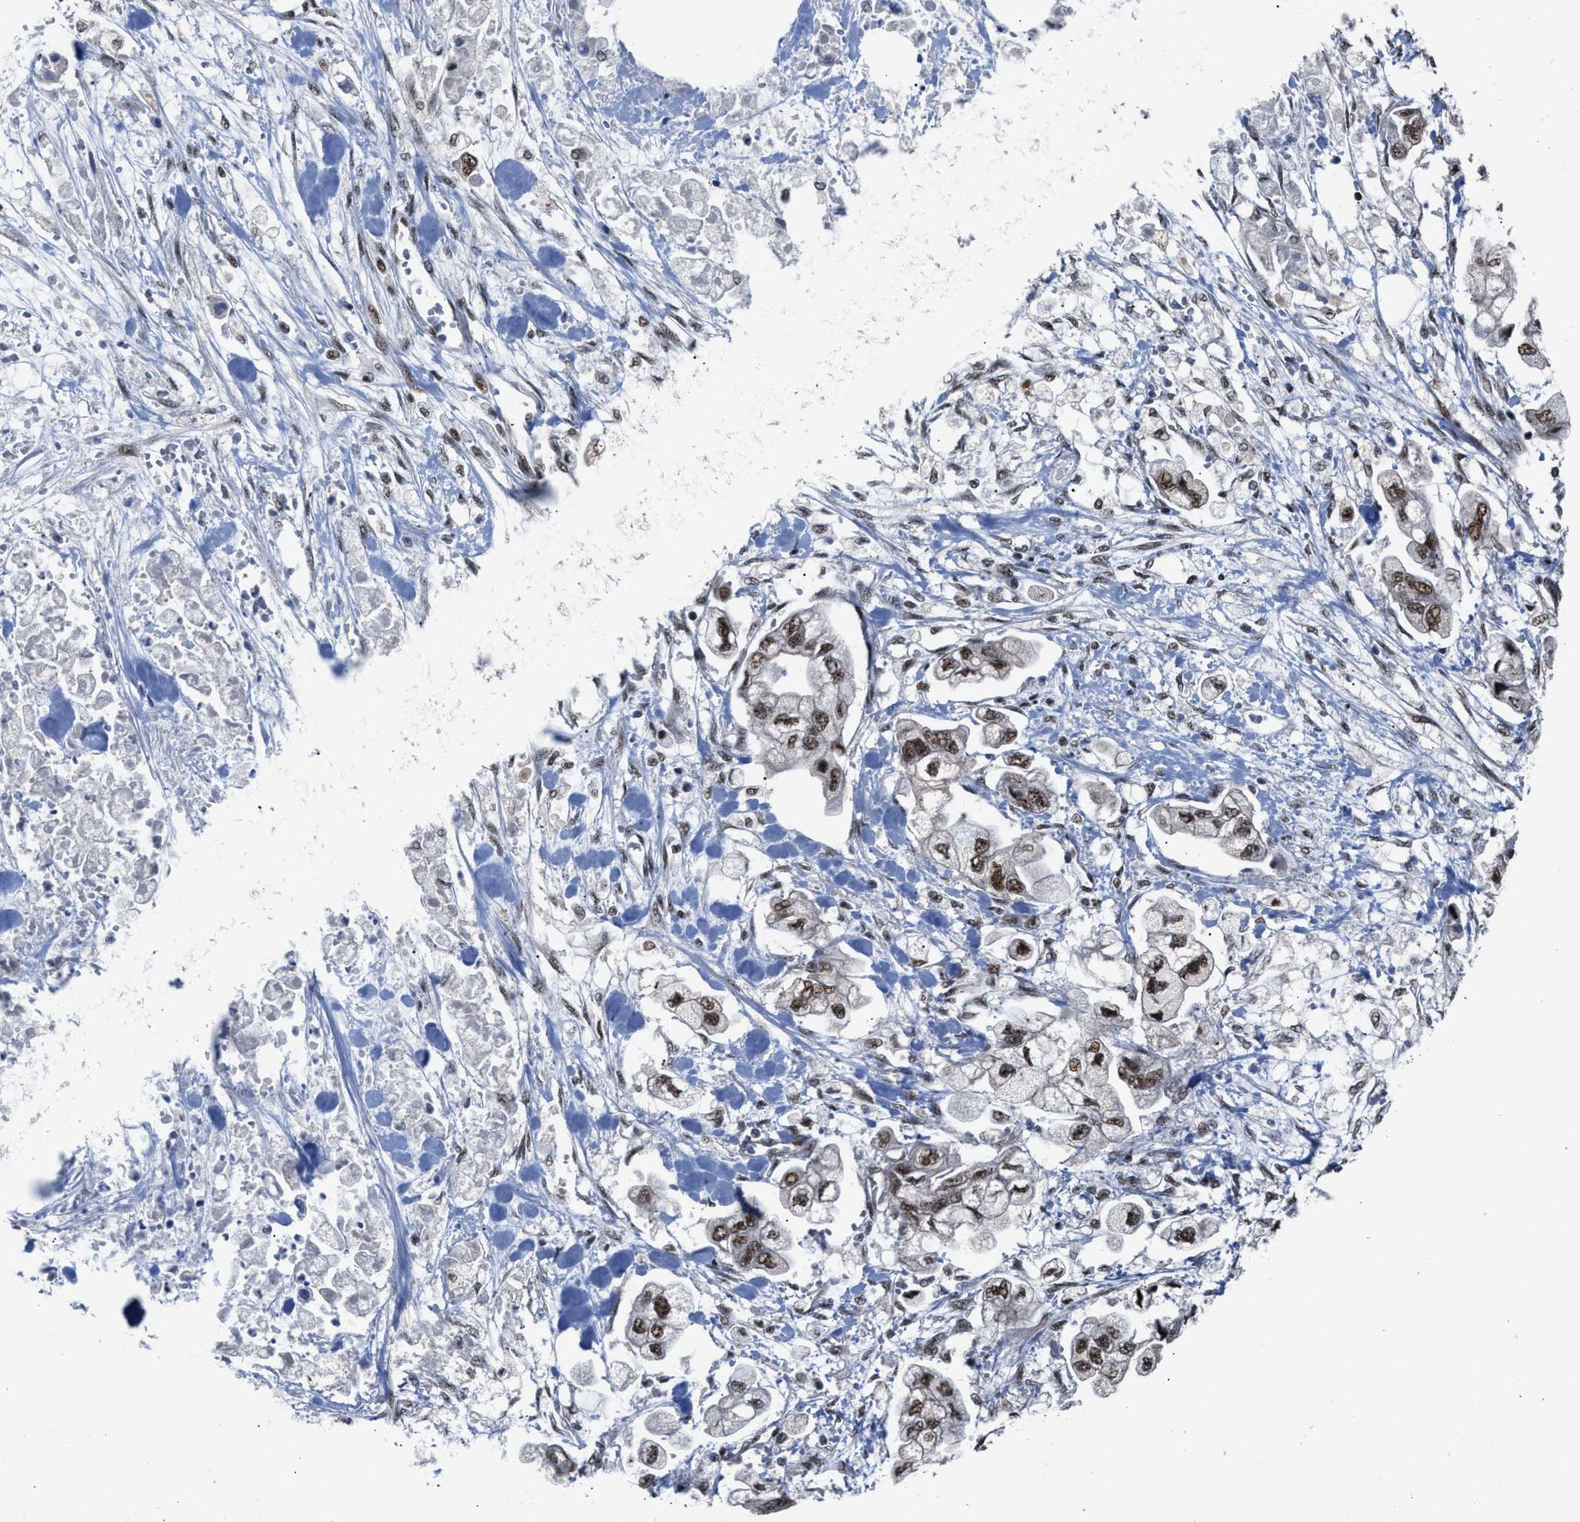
{"staining": {"intensity": "strong", "quantity": ">75%", "location": "nuclear"}, "tissue": "stomach cancer", "cell_type": "Tumor cells", "image_type": "cancer", "snomed": [{"axis": "morphology", "description": "Normal tissue, NOS"}, {"axis": "morphology", "description": "Adenocarcinoma, NOS"}, {"axis": "topography", "description": "Stomach"}], "caption": "Stomach adenocarcinoma stained for a protein (brown) exhibits strong nuclear positive staining in about >75% of tumor cells.", "gene": "EIF4A3", "patient": {"sex": "male", "age": 62}}